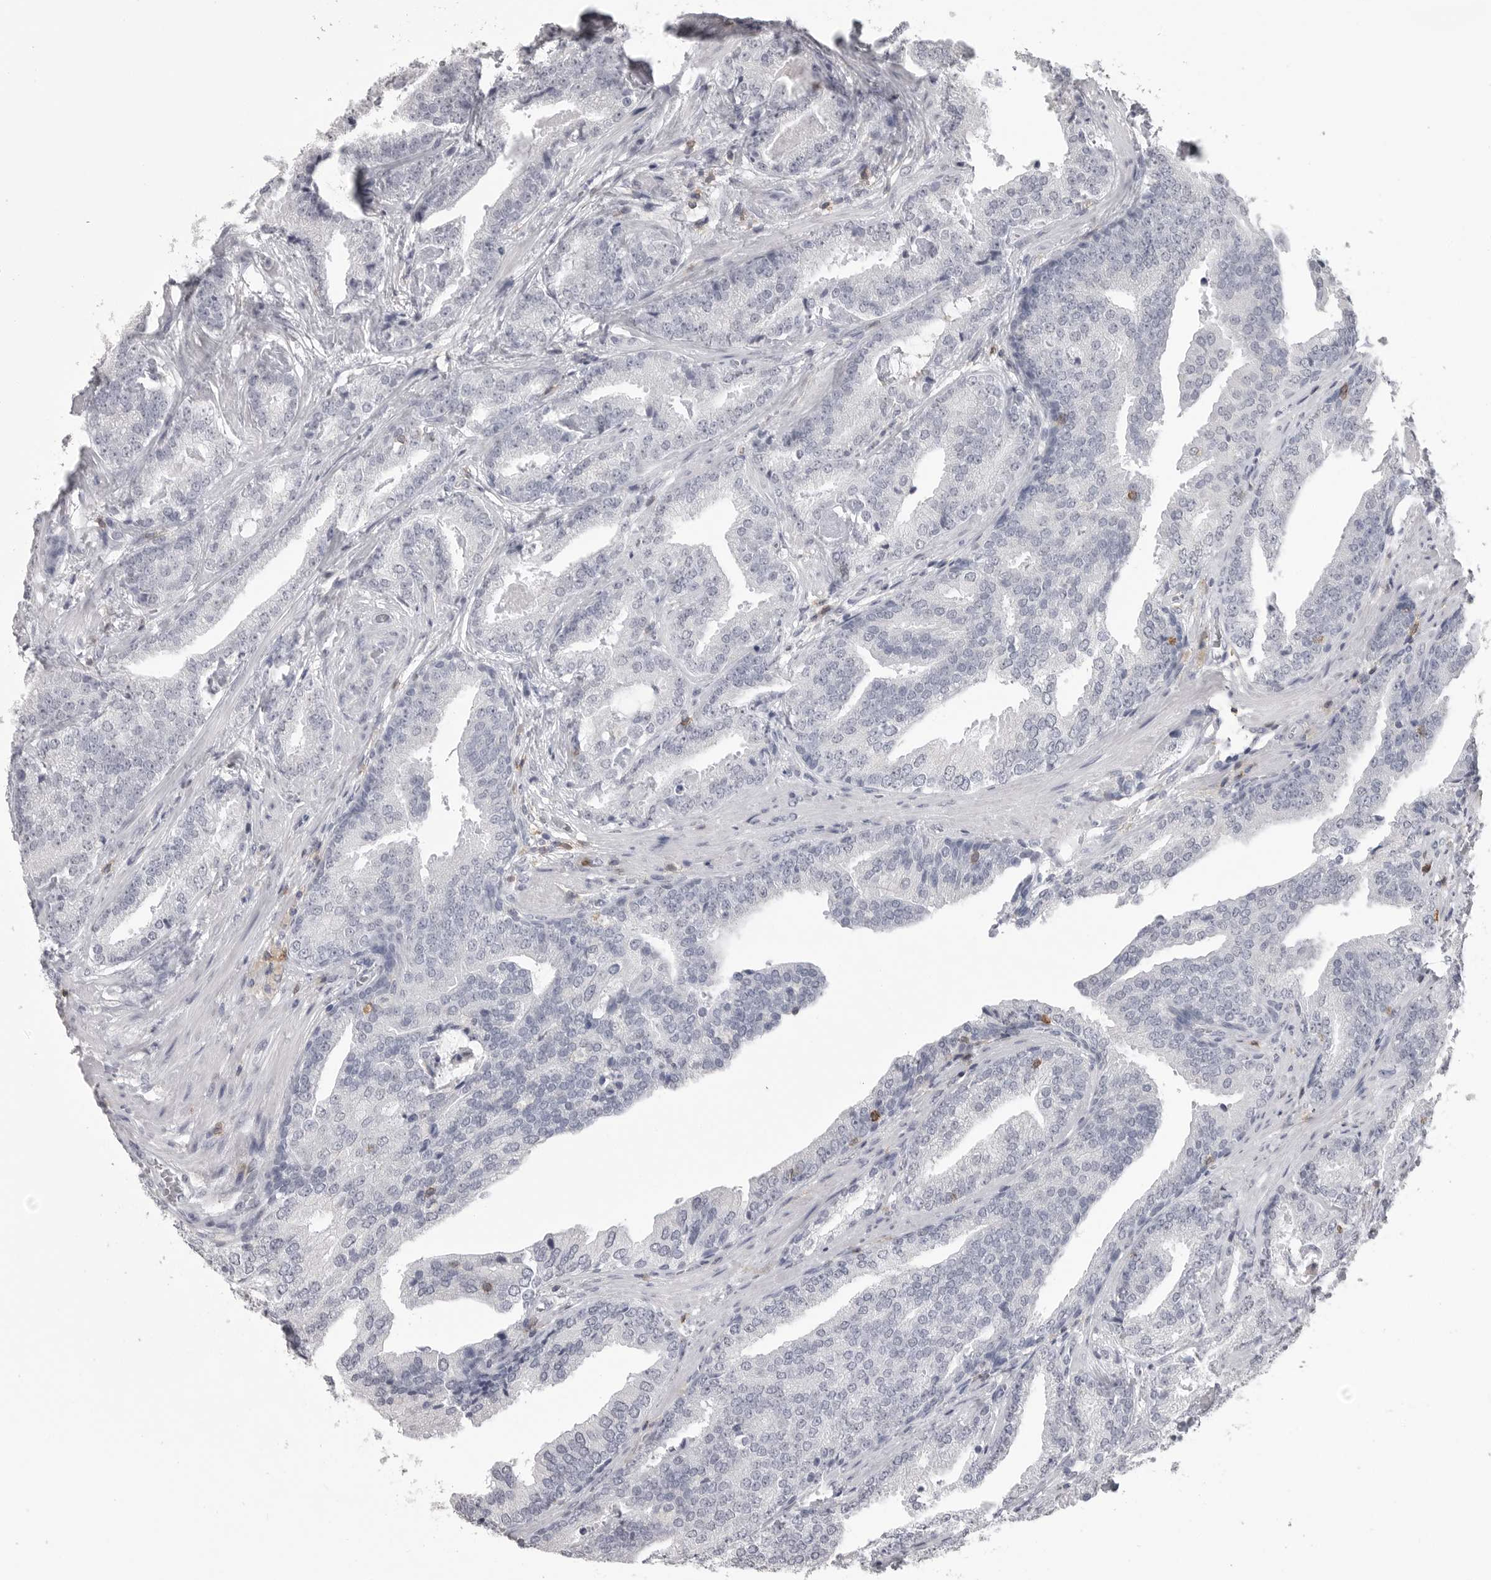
{"staining": {"intensity": "negative", "quantity": "none", "location": "none"}, "tissue": "prostate cancer", "cell_type": "Tumor cells", "image_type": "cancer", "snomed": [{"axis": "morphology", "description": "Adenocarcinoma, Low grade"}, {"axis": "topography", "description": "Prostate"}], "caption": "This is a micrograph of IHC staining of low-grade adenocarcinoma (prostate), which shows no expression in tumor cells.", "gene": "ITGAL", "patient": {"sex": "male", "age": 67}}